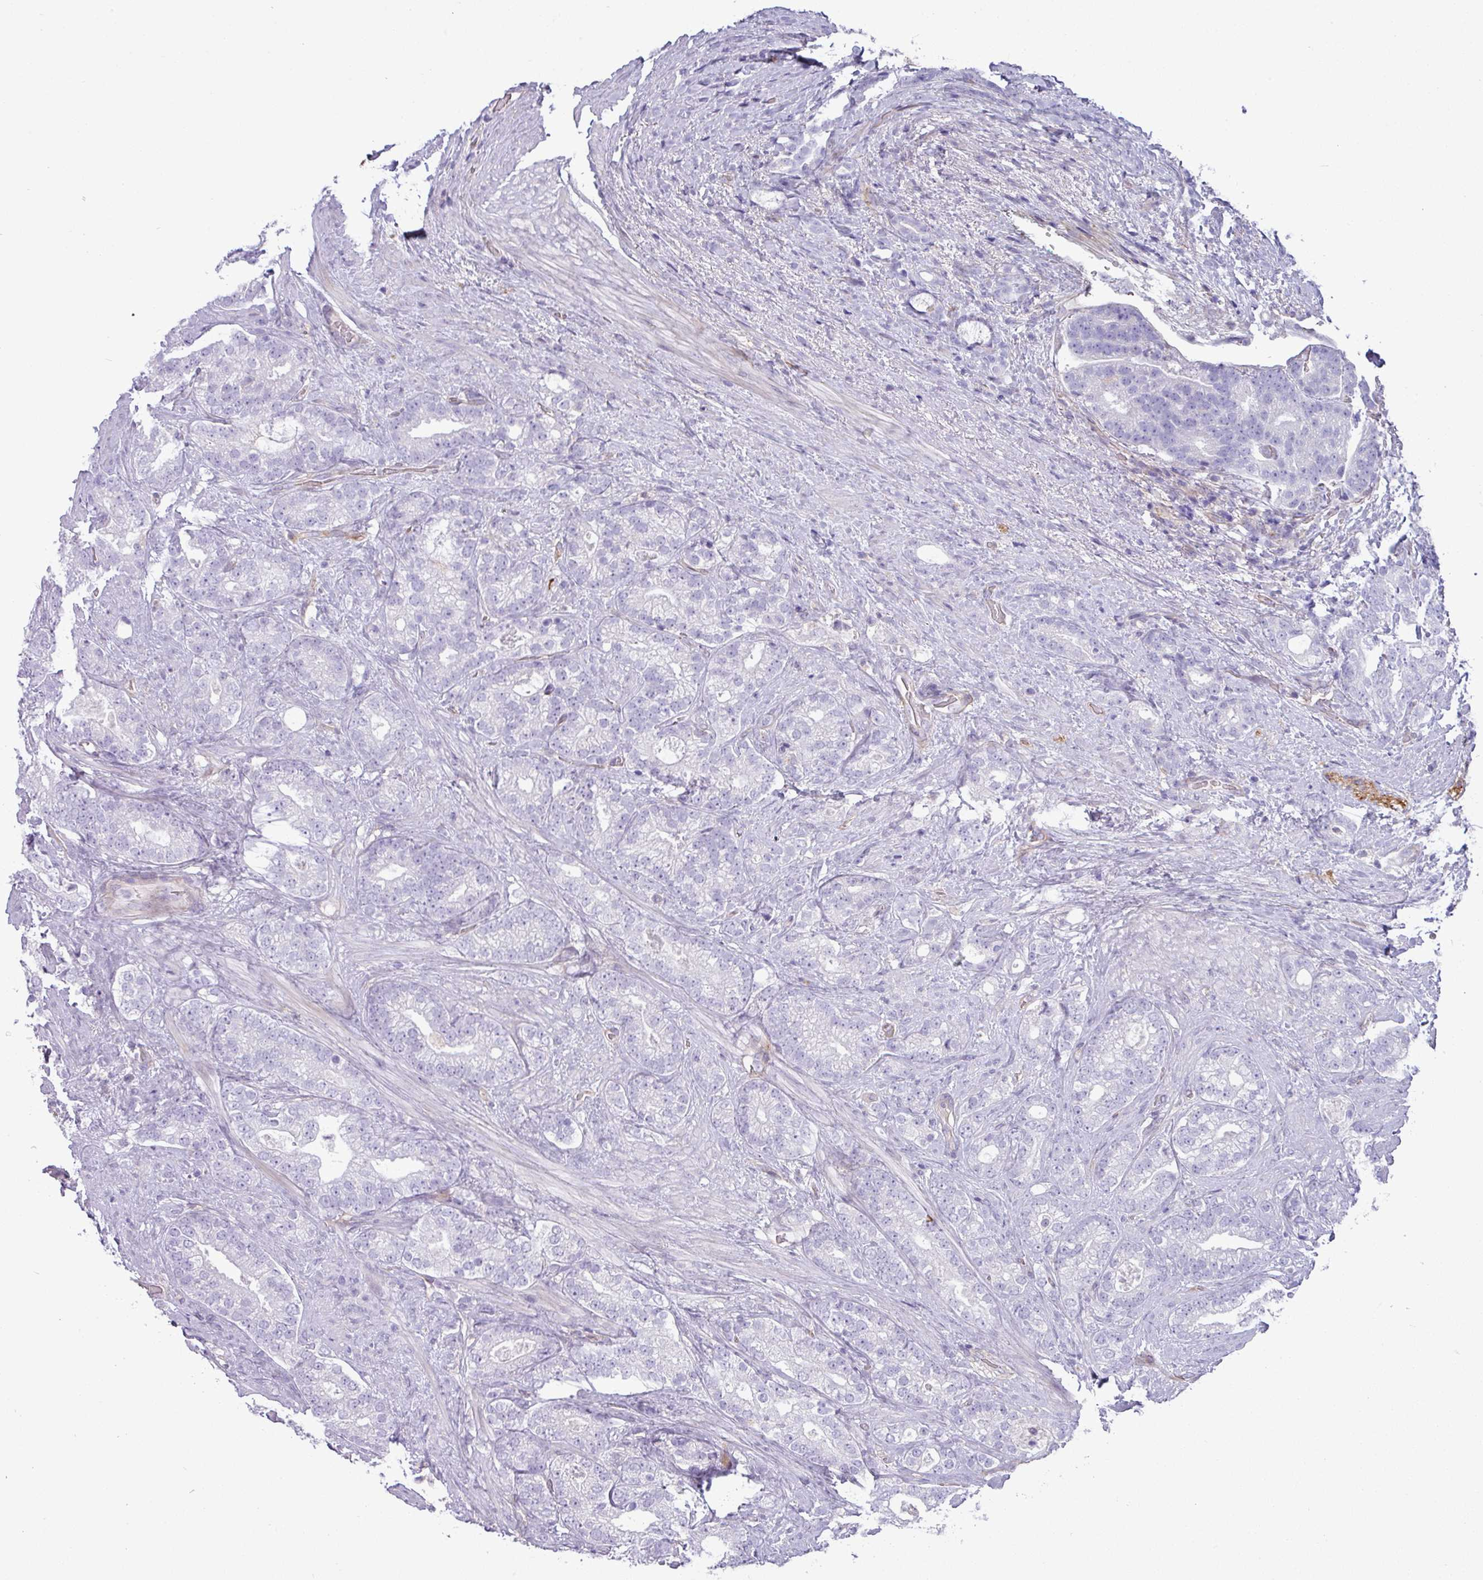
{"staining": {"intensity": "negative", "quantity": "none", "location": "none"}, "tissue": "prostate cancer", "cell_type": "Tumor cells", "image_type": "cancer", "snomed": [{"axis": "morphology", "description": "Adenocarcinoma, High grade"}, {"axis": "topography", "description": "Prostate and seminal vesicle, NOS"}], "caption": "A high-resolution histopathology image shows immunohistochemistry (IHC) staining of adenocarcinoma (high-grade) (prostate), which displays no significant expression in tumor cells.", "gene": "KIRREL3", "patient": {"sex": "male", "age": 67}}